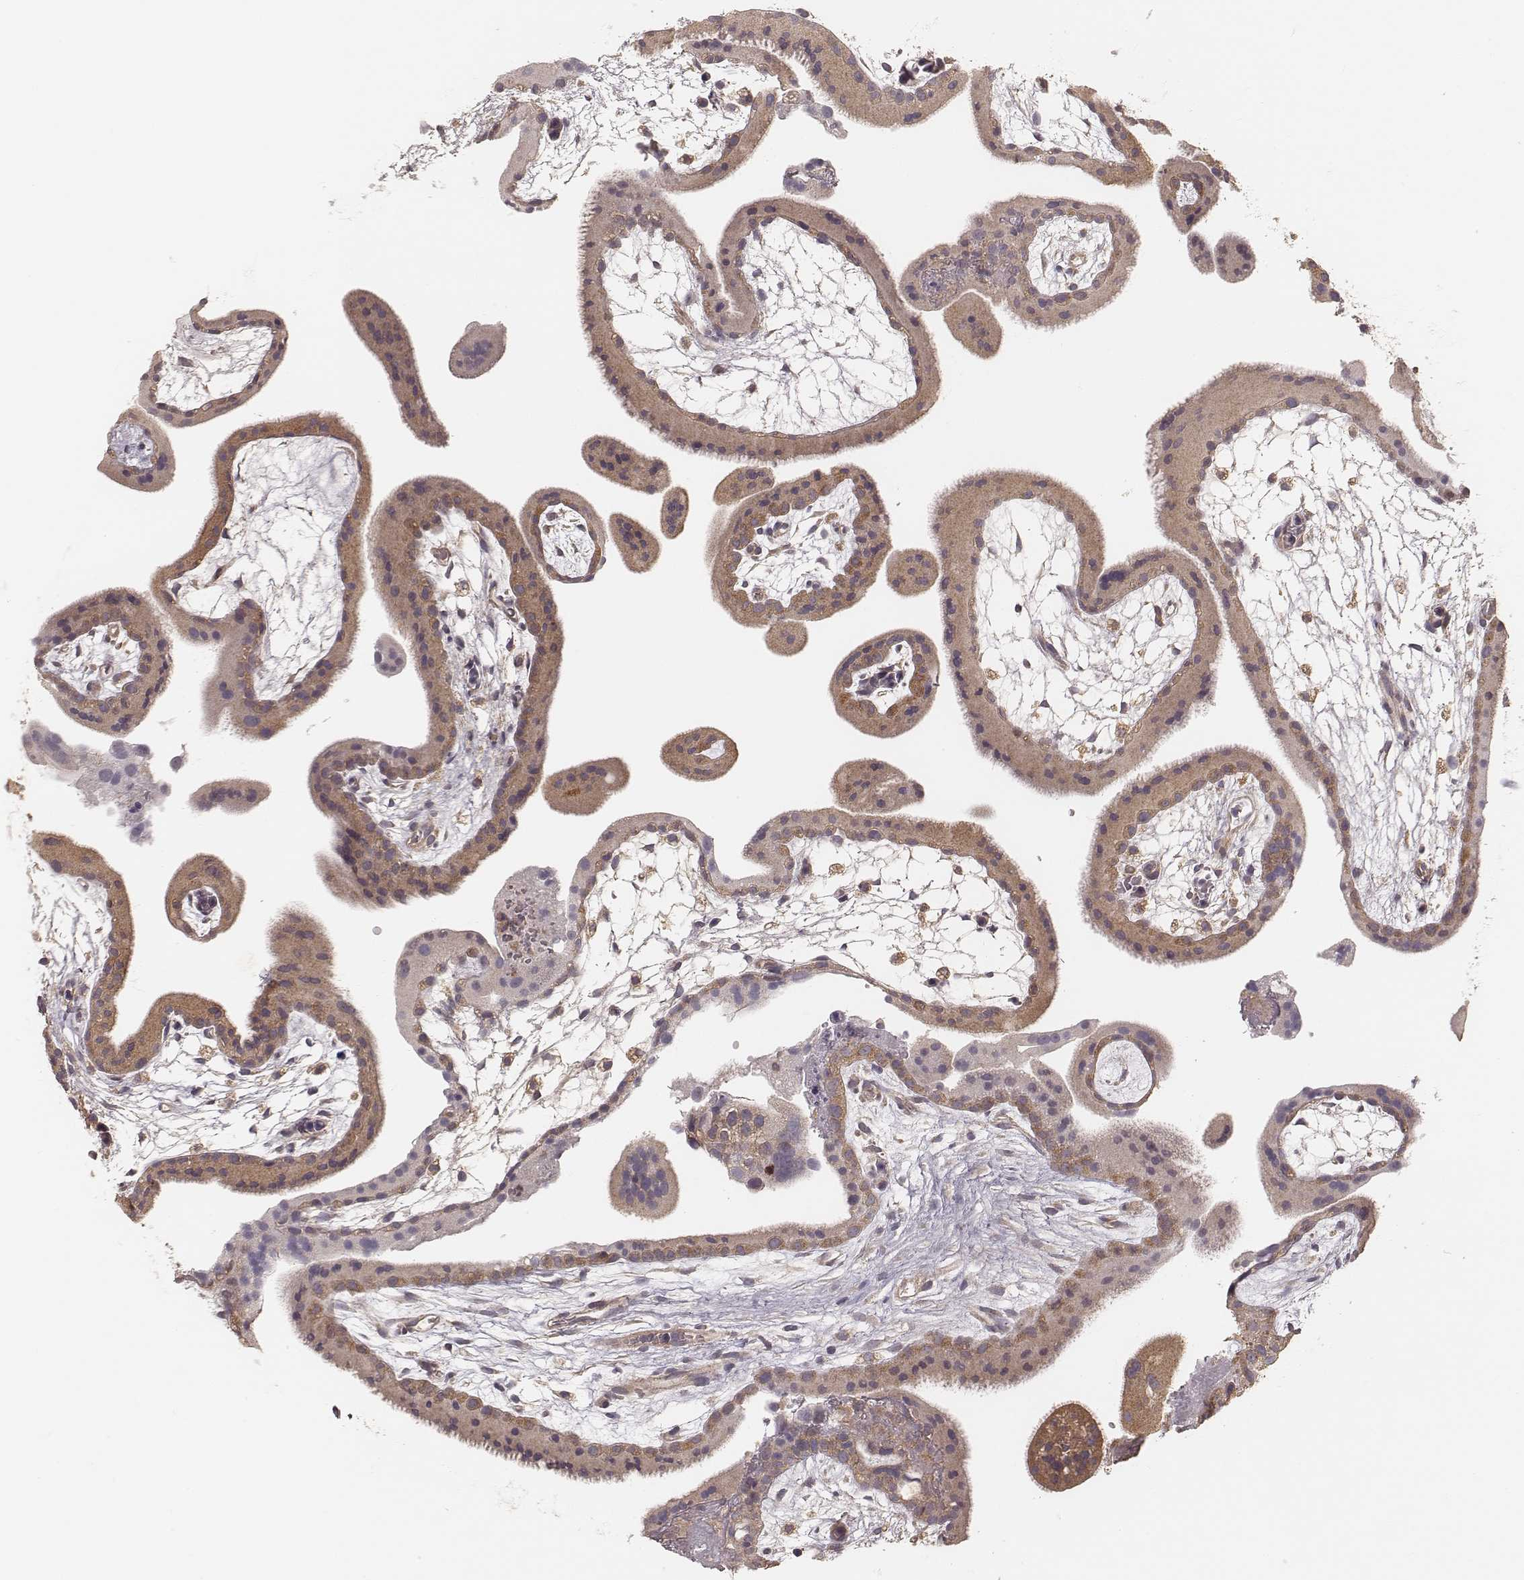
{"staining": {"intensity": "weak", "quantity": ">75%", "location": "cytoplasmic/membranous"}, "tissue": "placenta", "cell_type": "Decidual cells", "image_type": "normal", "snomed": [{"axis": "morphology", "description": "Normal tissue, NOS"}, {"axis": "topography", "description": "Placenta"}], "caption": "The micrograph reveals staining of unremarkable placenta, revealing weak cytoplasmic/membranous protein positivity (brown color) within decidual cells.", "gene": "CARS1", "patient": {"sex": "female", "age": 19}}